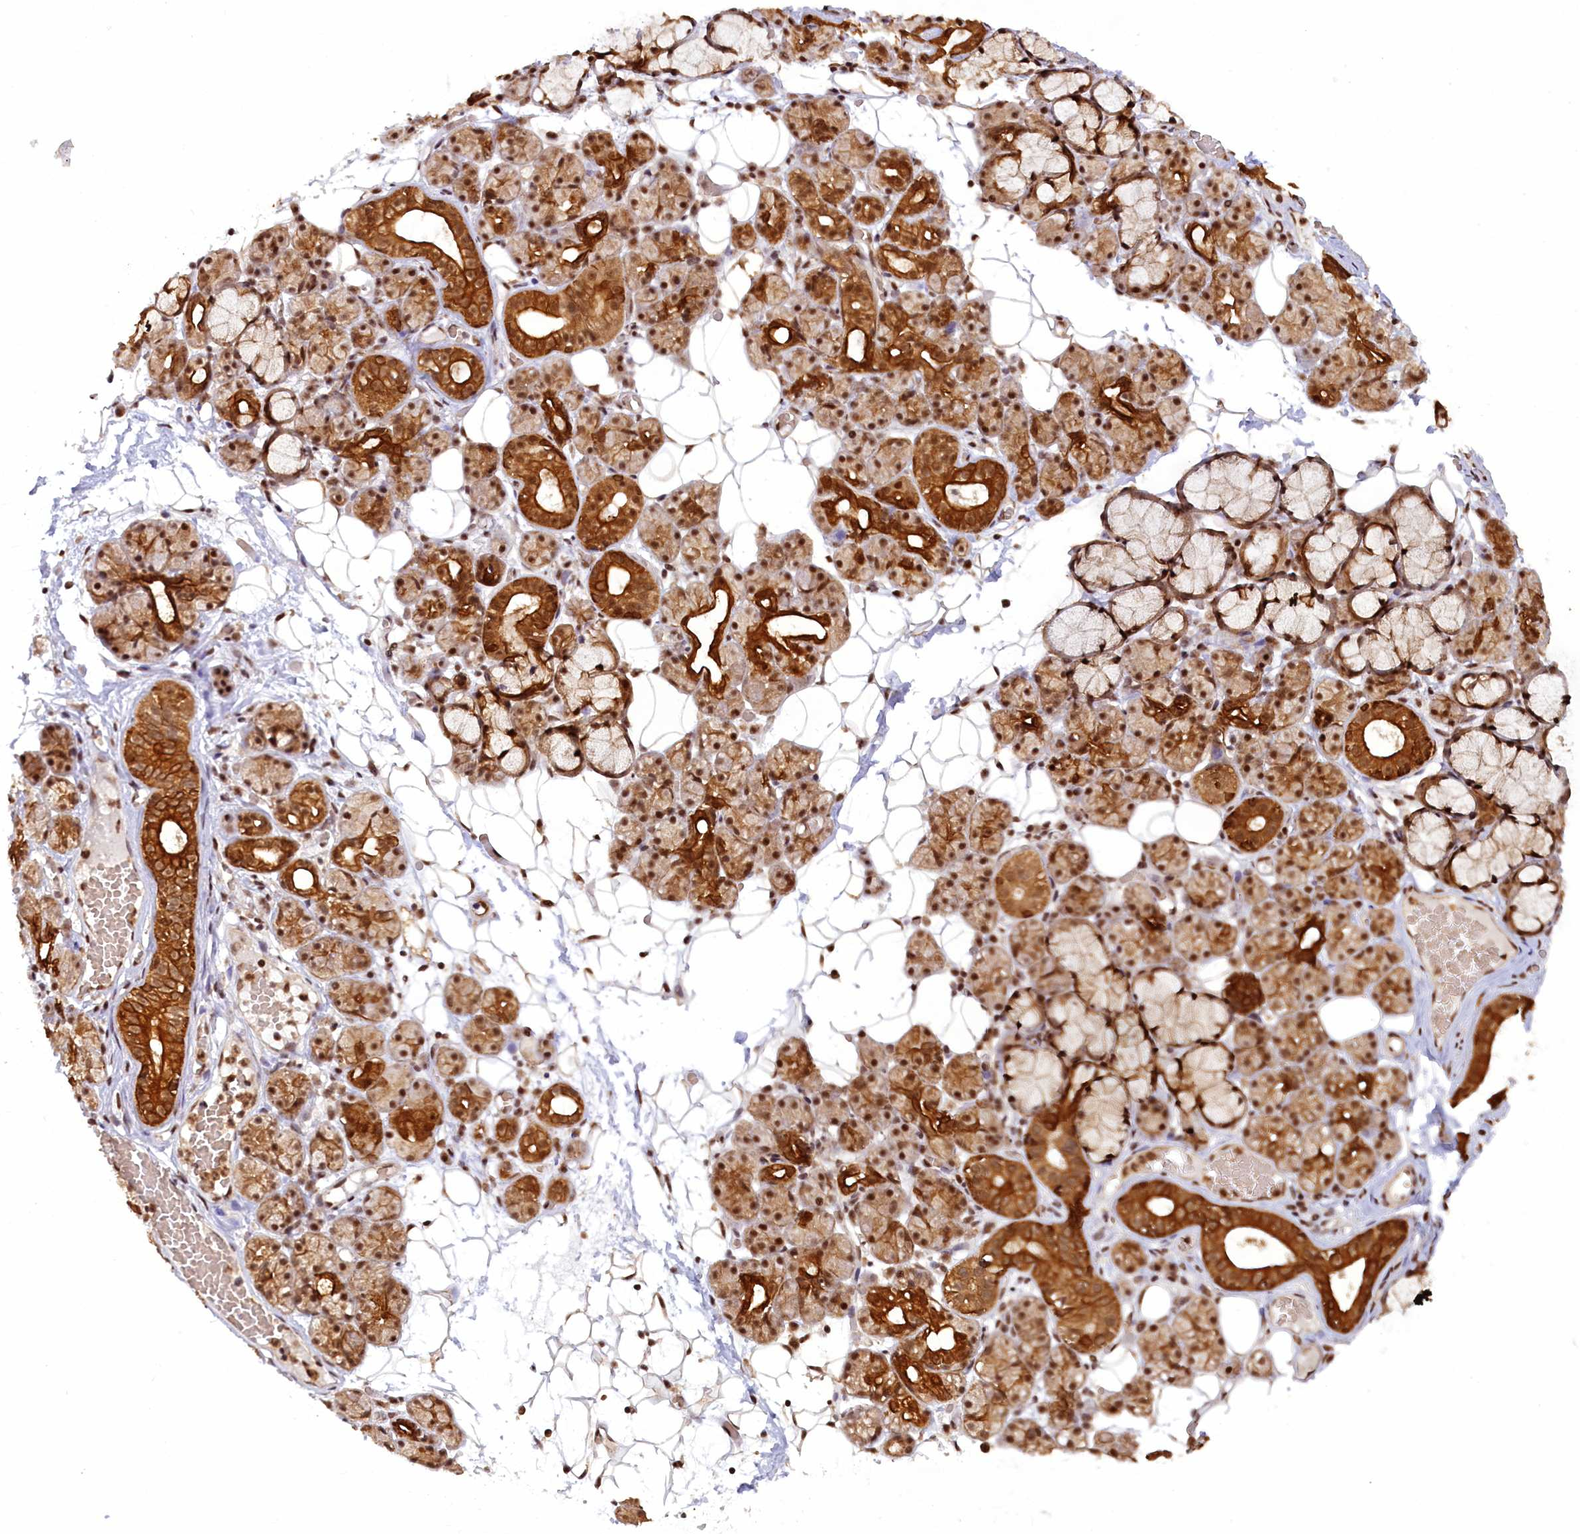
{"staining": {"intensity": "strong", "quantity": ">75%", "location": "cytoplasmic/membranous,nuclear"}, "tissue": "salivary gland", "cell_type": "Glandular cells", "image_type": "normal", "snomed": [{"axis": "morphology", "description": "Normal tissue, NOS"}, {"axis": "topography", "description": "Salivary gland"}], "caption": "This histopathology image displays immunohistochemistry (IHC) staining of unremarkable salivary gland, with high strong cytoplasmic/membranous,nuclear staining in approximately >75% of glandular cells.", "gene": "CARD8", "patient": {"sex": "male", "age": 63}}